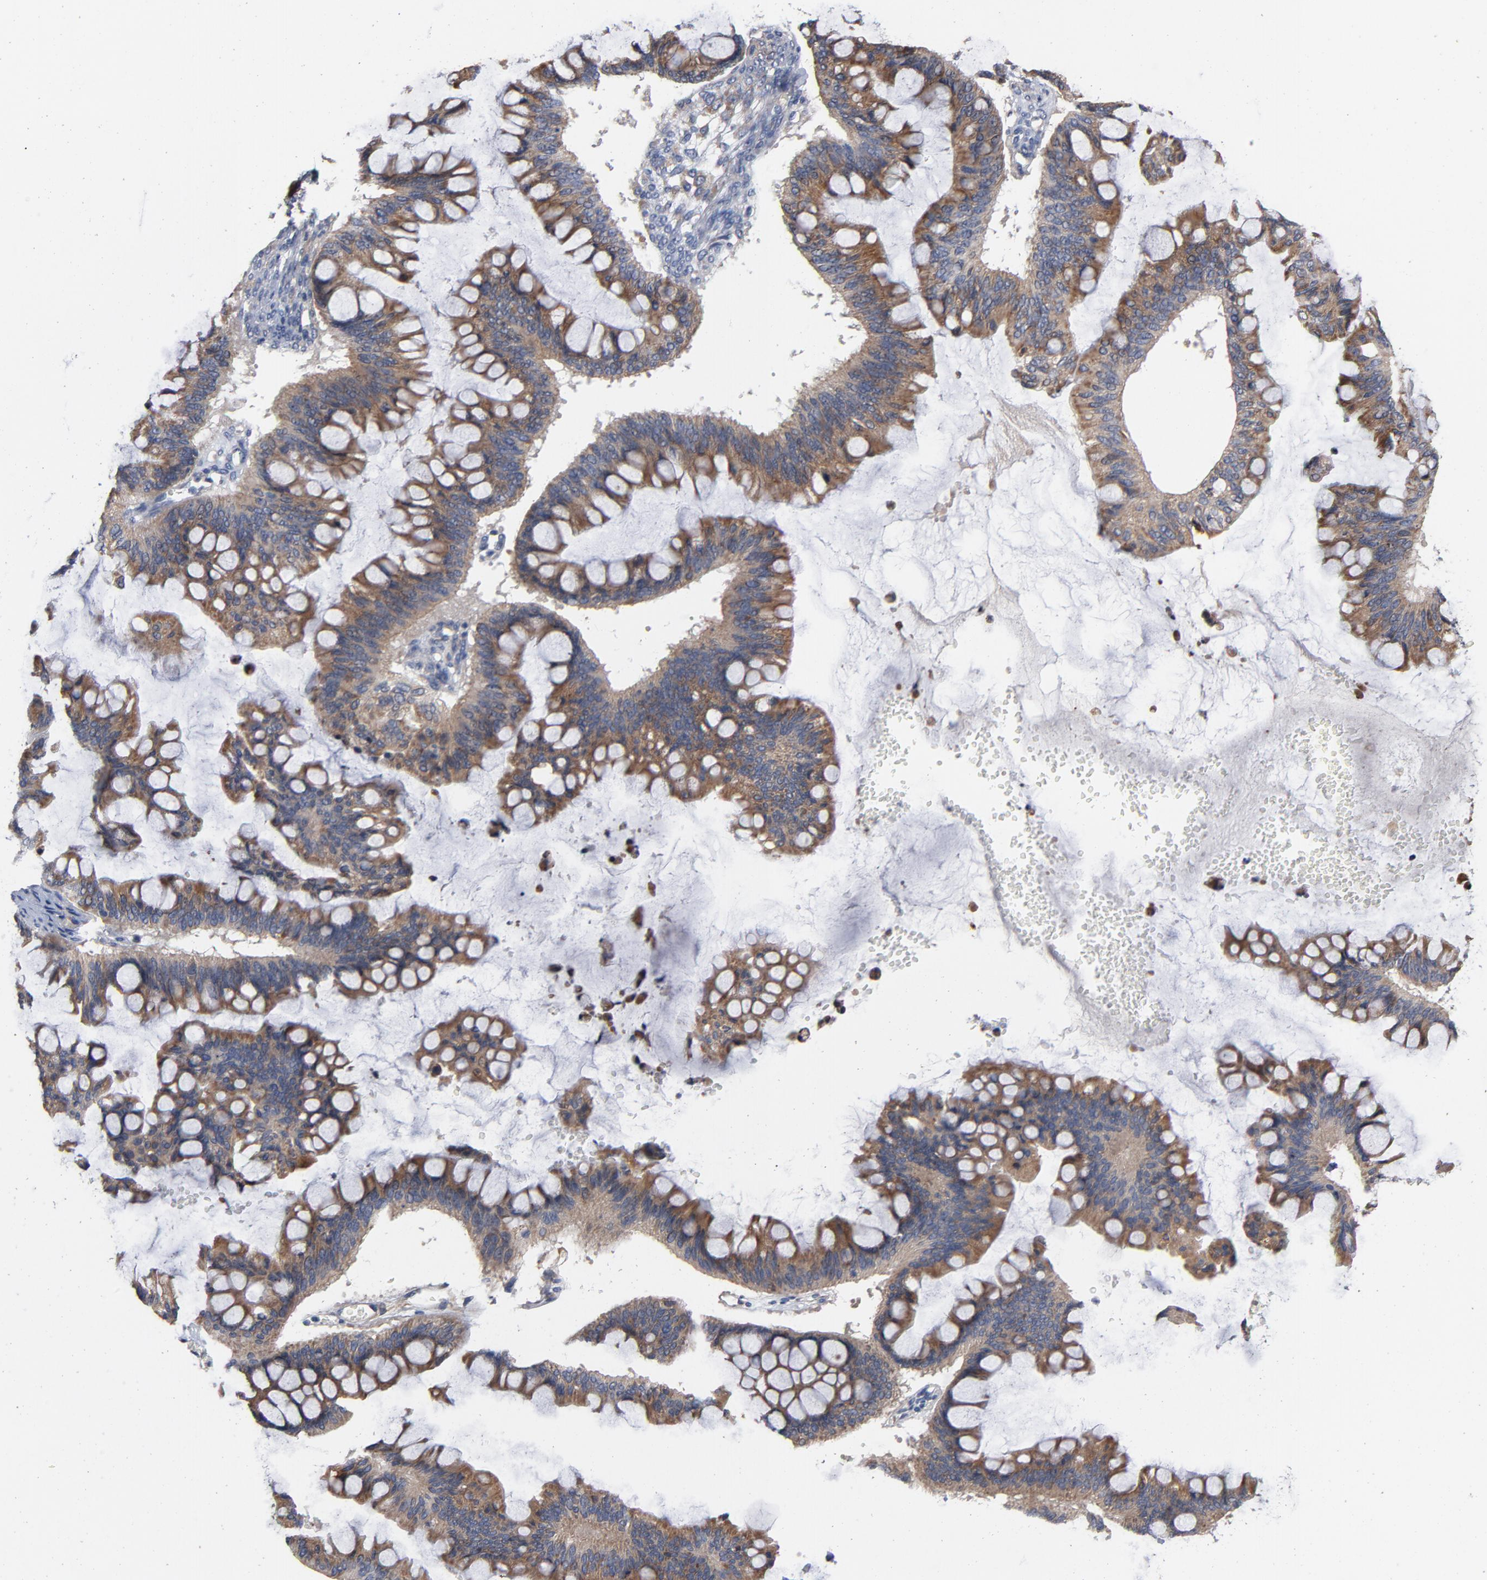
{"staining": {"intensity": "moderate", "quantity": ">75%", "location": "cytoplasmic/membranous"}, "tissue": "ovarian cancer", "cell_type": "Tumor cells", "image_type": "cancer", "snomed": [{"axis": "morphology", "description": "Cystadenocarcinoma, mucinous, NOS"}, {"axis": "topography", "description": "Ovary"}], "caption": "Brown immunohistochemical staining in human ovarian cancer (mucinous cystadenocarcinoma) reveals moderate cytoplasmic/membranous expression in about >75% of tumor cells.", "gene": "CCDC134", "patient": {"sex": "female", "age": 73}}